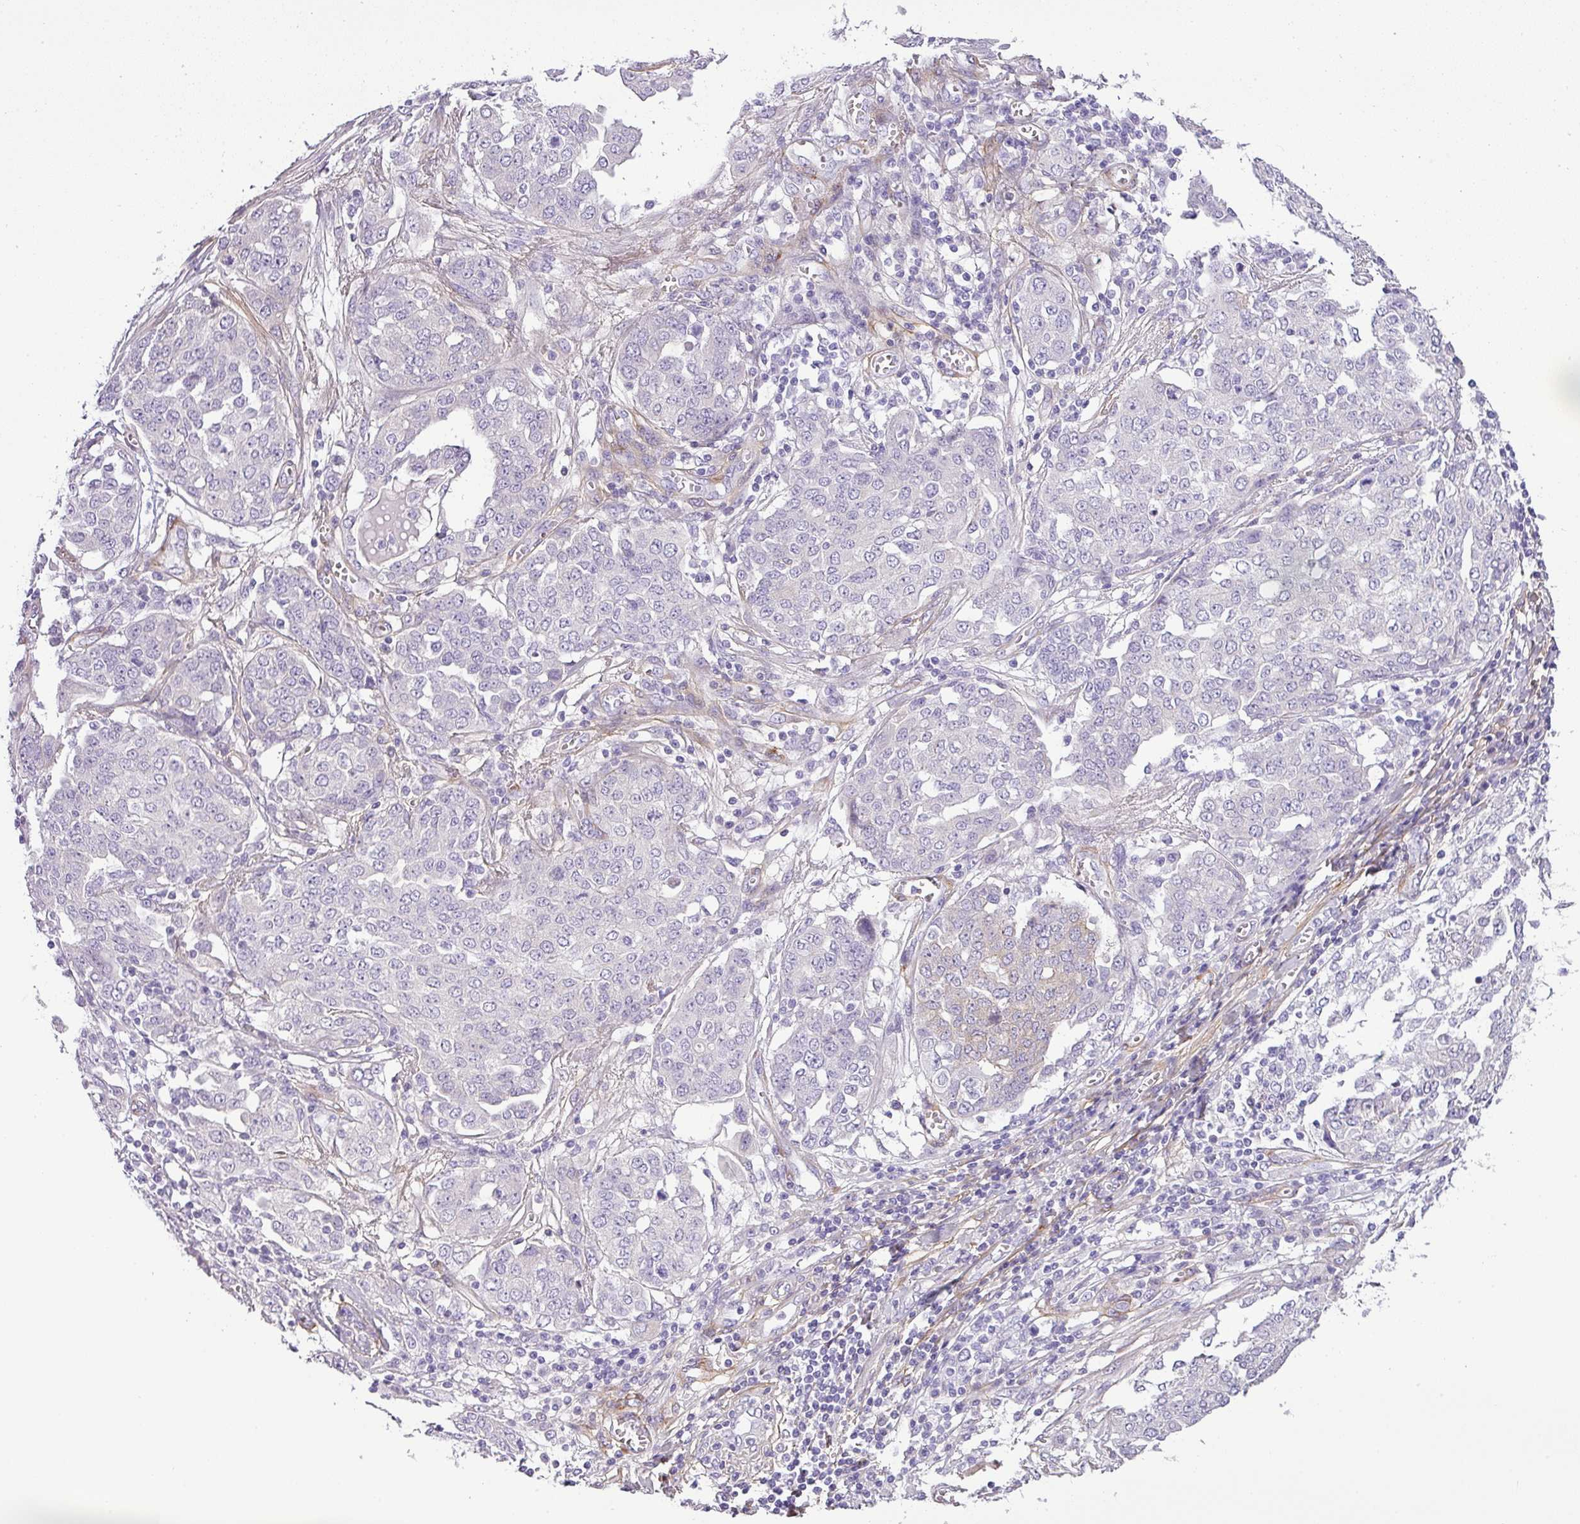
{"staining": {"intensity": "negative", "quantity": "none", "location": "none"}, "tissue": "ovarian cancer", "cell_type": "Tumor cells", "image_type": "cancer", "snomed": [{"axis": "morphology", "description": "Cystadenocarcinoma, serous, NOS"}, {"axis": "topography", "description": "Soft tissue"}, {"axis": "topography", "description": "Ovary"}], "caption": "Immunohistochemical staining of human ovarian cancer demonstrates no significant staining in tumor cells.", "gene": "PARD6G", "patient": {"sex": "female", "age": 57}}